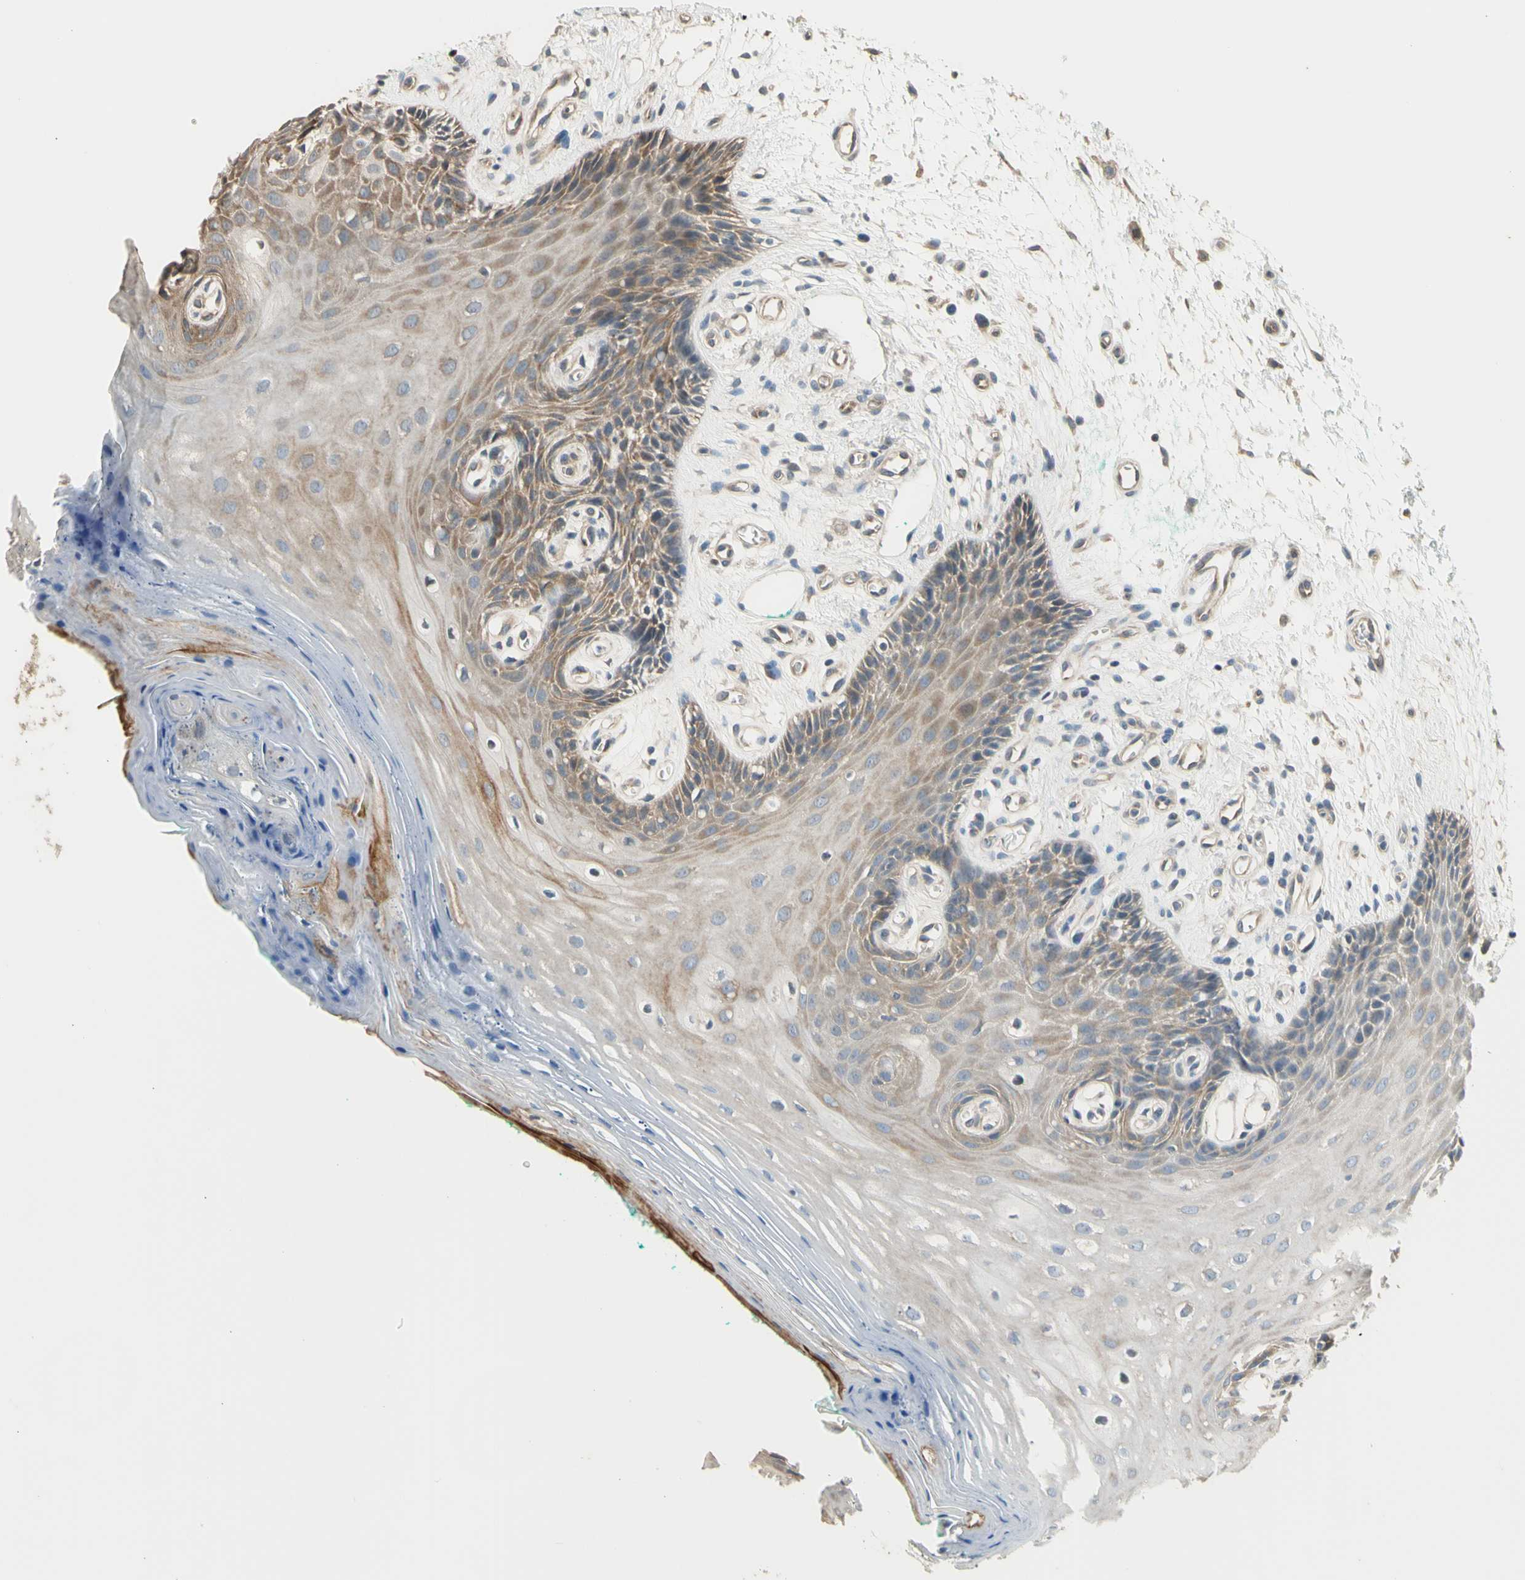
{"staining": {"intensity": "weak", "quantity": "25%-75%", "location": "cytoplasmic/membranous"}, "tissue": "oral mucosa", "cell_type": "Squamous epithelial cells", "image_type": "normal", "snomed": [{"axis": "morphology", "description": "Normal tissue, NOS"}, {"axis": "topography", "description": "Skeletal muscle"}, {"axis": "topography", "description": "Oral tissue"}, {"axis": "topography", "description": "Peripheral nerve tissue"}], "caption": "Human oral mucosa stained for a protein (brown) exhibits weak cytoplasmic/membranous positive positivity in approximately 25%-75% of squamous epithelial cells.", "gene": "EFNB2", "patient": {"sex": "female", "age": 84}}